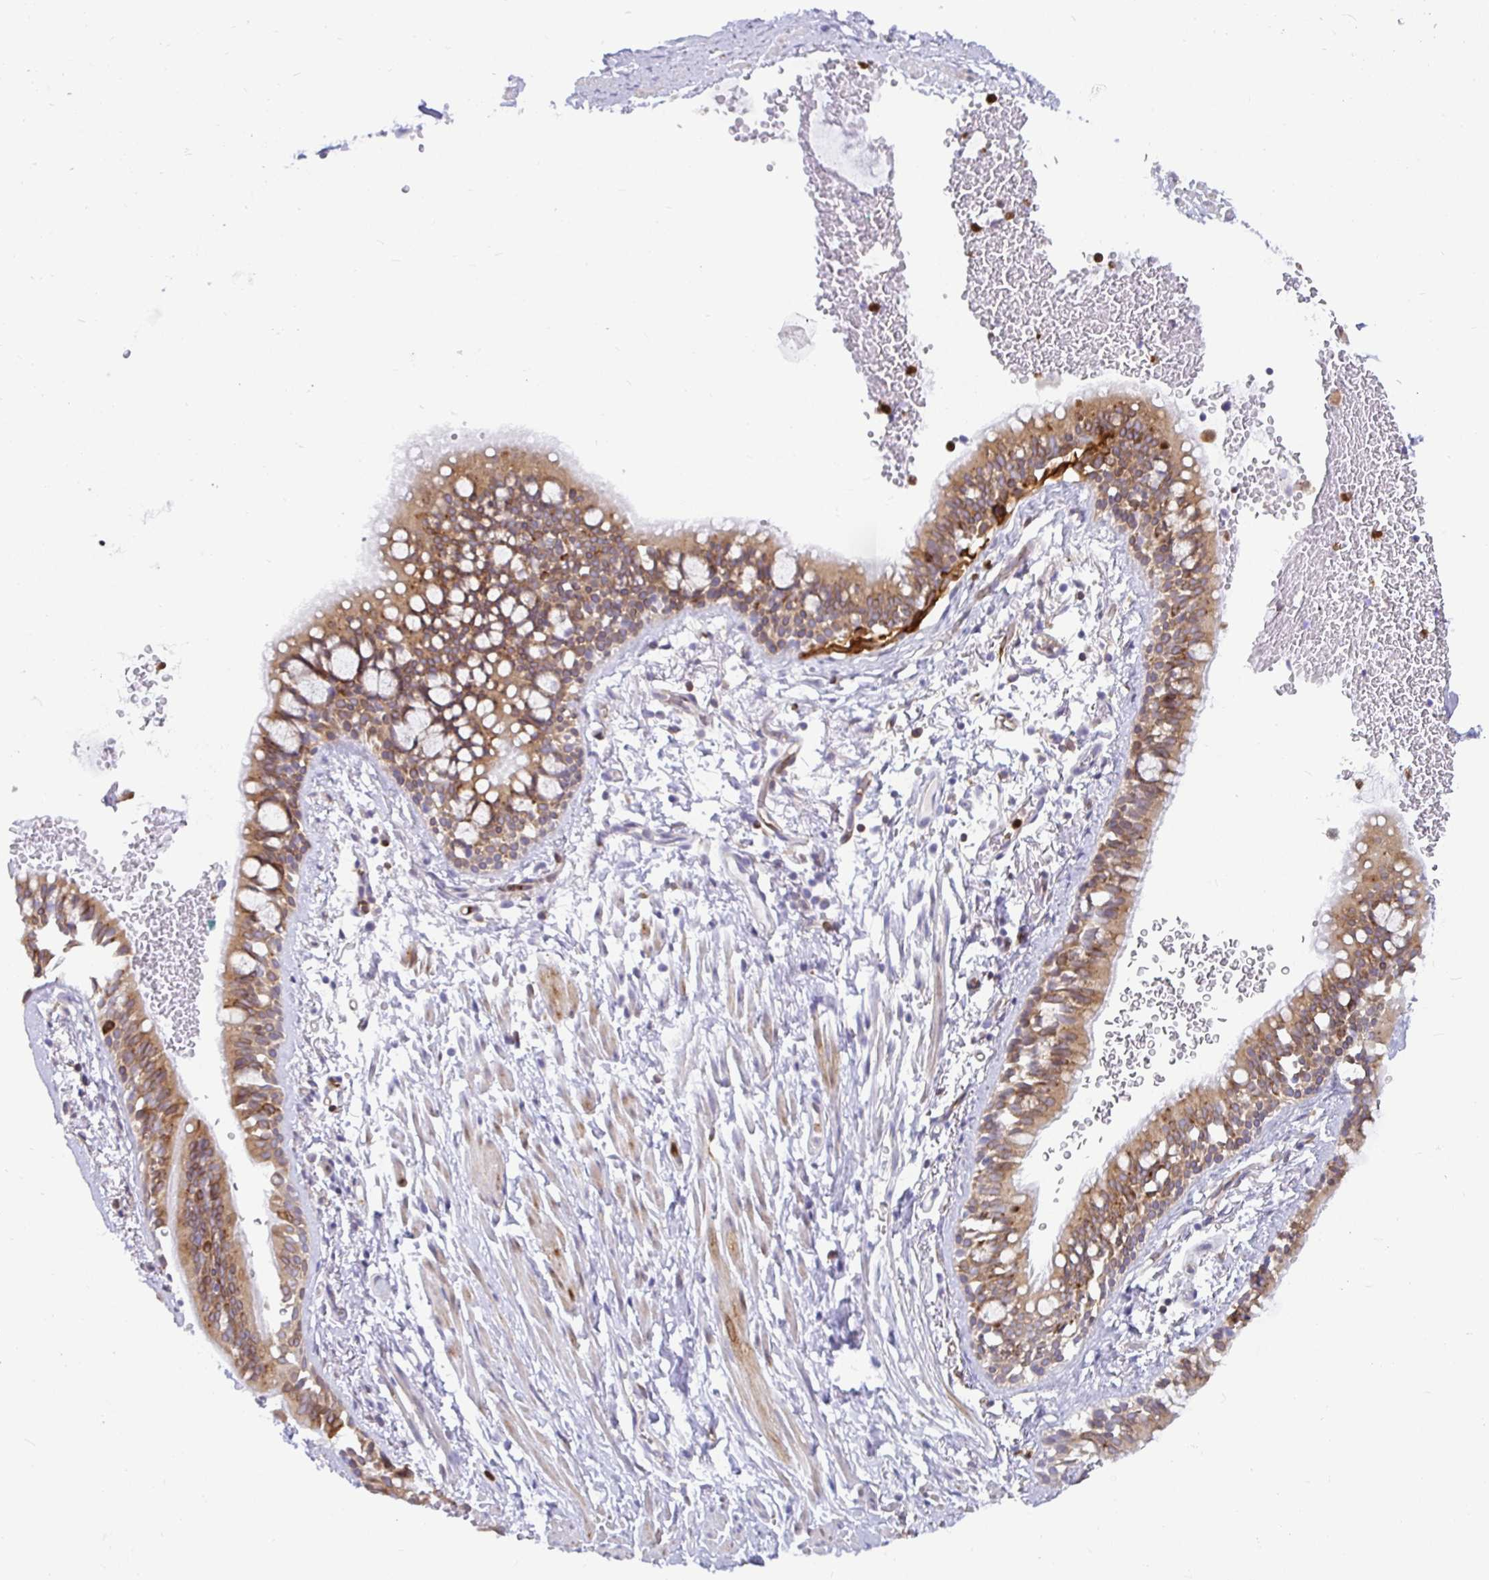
{"staining": {"intensity": "moderate", "quantity": ">75%", "location": "cytoplasmic/membranous"}, "tissue": "bronchus", "cell_type": "Respiratory epithelial cells", "image_type": "normal", "snomed": [{"axis": "morphology", "description": "Normal tissue, NOS"}, {"axis": "topography", "description": "Lymph node"}, {"axis": "topography", "description": "Cartilage tissue"}, {"axis": "topography", "description": "Bronchus"}], "caption": "Immunohistochemical staining of normal bronchus demonstrates medium levels of moderate cytoplasmic/membranous expression in approximately >75% of respiratory epithelial cells.", "gene": "TP53I11", "patient": {"sex": "female", "age": 70}}